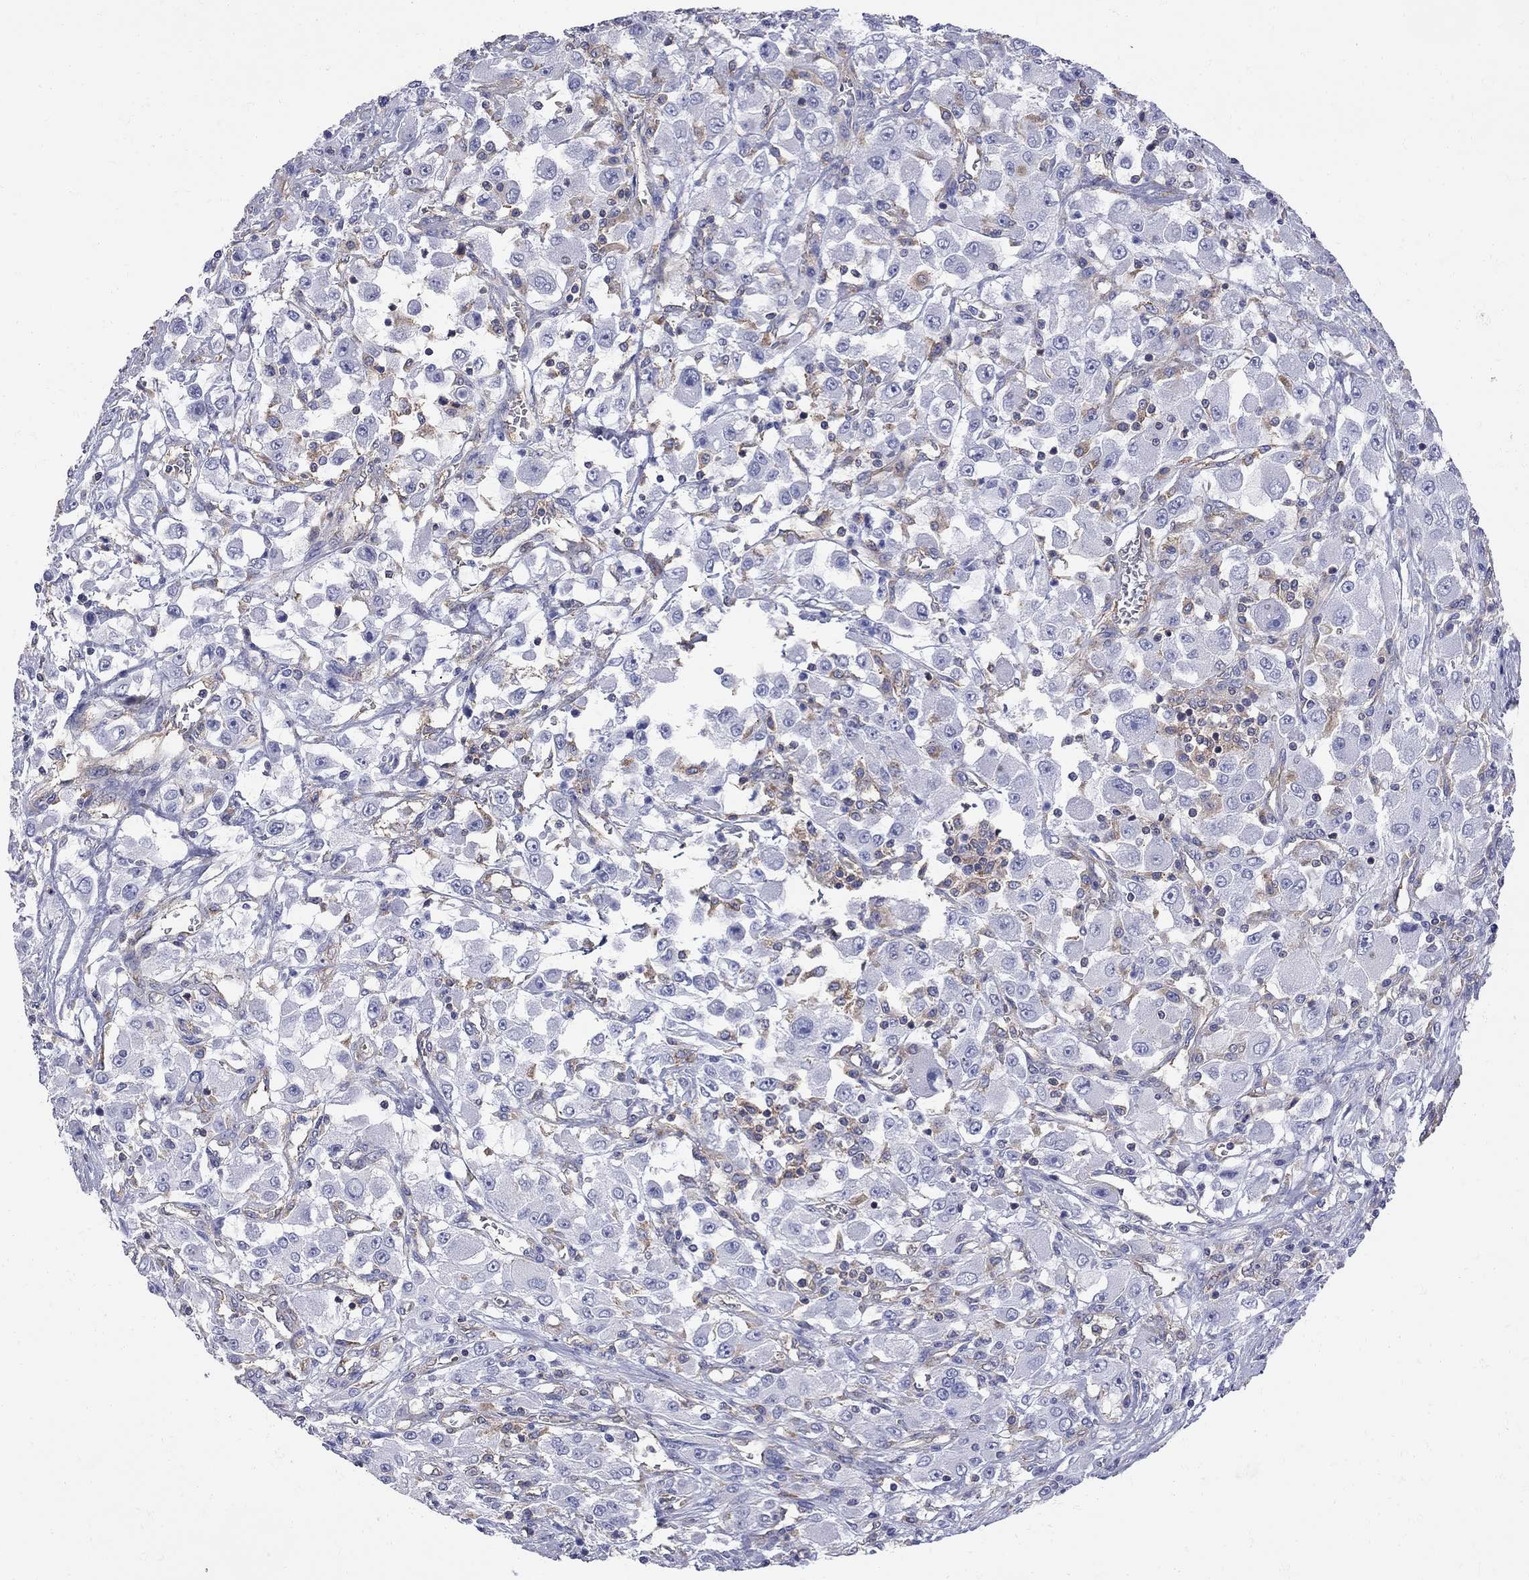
{"staining": {"intensity": "negative", "quantity": "none", "location": "none"}, "tissue": "renal cancer", "cell_type": "Tumor cells", "image_type": "cancer", "snomed": [{"axis": "morphology", "description": "Adenocarcinoma, NOS"}, {"axis": "topography", "description": "Kidney"}], "caption": "Renal cancer was stained to show a protein in brown. There is no significant expression in tumor cells.", "gene": "ABI3", "patient": {"sex": "female", "age": 67}}